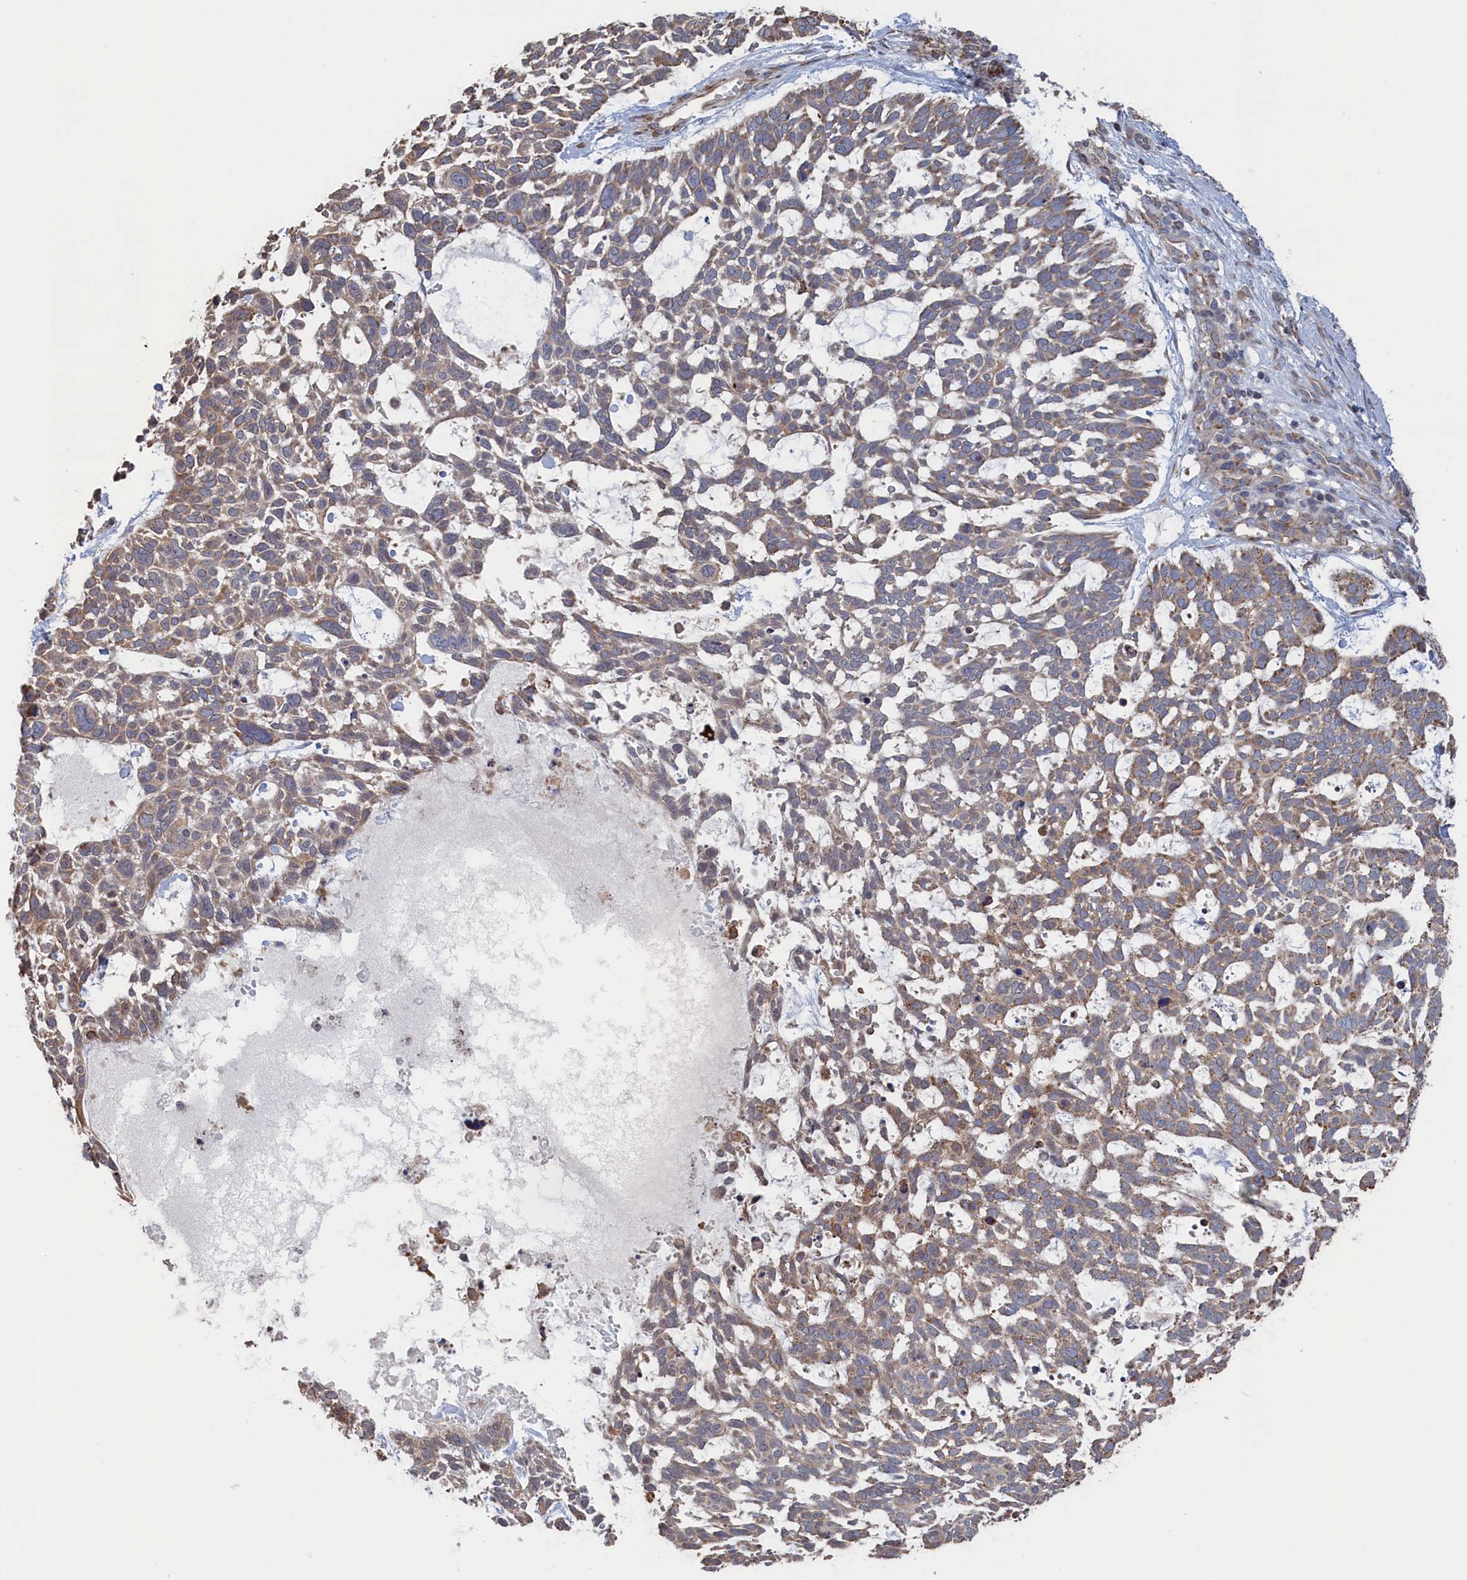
{"staining": {"intensity": "weak", "quantity": "25%-75%", "location": "cytoplasmic/membranous"}, "tissue": "skin cancer", "cell_type": "Tumor cells", "image_type": "cancer", "snomed": [{"axis": "morphology", "description": "Basal cell carcinoma"}, {"axis": "topography", "description": "Skin"}], "caption": "Skin basal cell carcinoma stained with DAB (3,3'-diaminobenzidine) immunohistochemistry displays low levels of weak cytoplasmic/membranous staining in approximately 25%-75% of tumor cells.", "gene": "BPIFB6", "patient": {"sex": "male", "age": 88}}